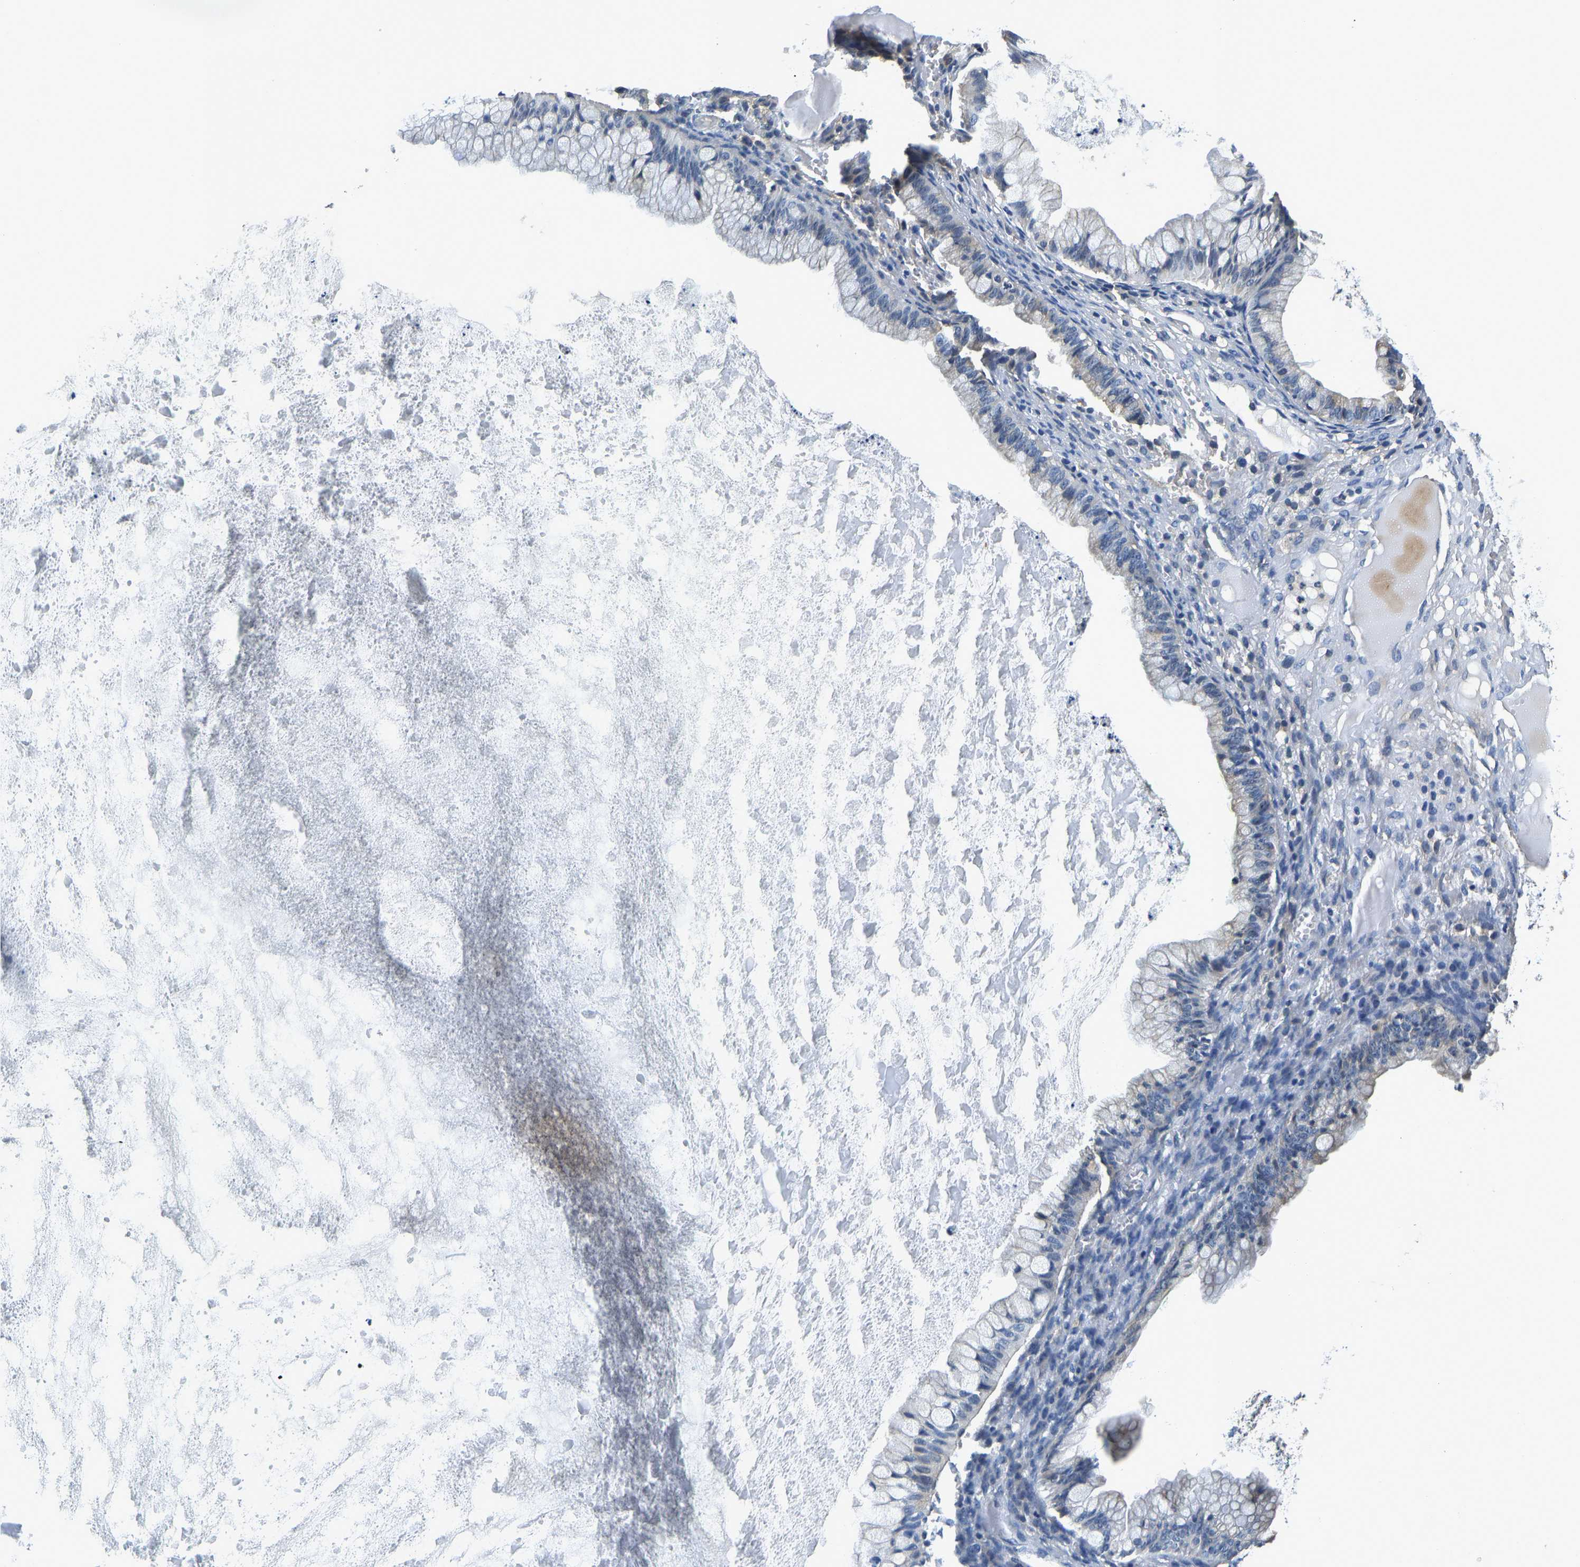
{"staining": {"intensity": "negative", "quantity": "none", "location": "none"}, "tissue": "ovarian cancer", "cell_type": "Tumor cells", "image_type": "cancer", "snomed": [{"axis": "morphology", "description": "Cystadenocarcinoma, mucinous, NOS"}, {"axis": "topography", "description": "Ovary"}], "caption": "High magnification brightfield microscopy of ovarian cancer stained with DAB (3,3'-diaminobenzidine) (brown) and counterstained with hematoxylin (blue): tumor cells show no significant staining.", "gene": "RESF1", "patient": {"sex": "female", "age": 57}}